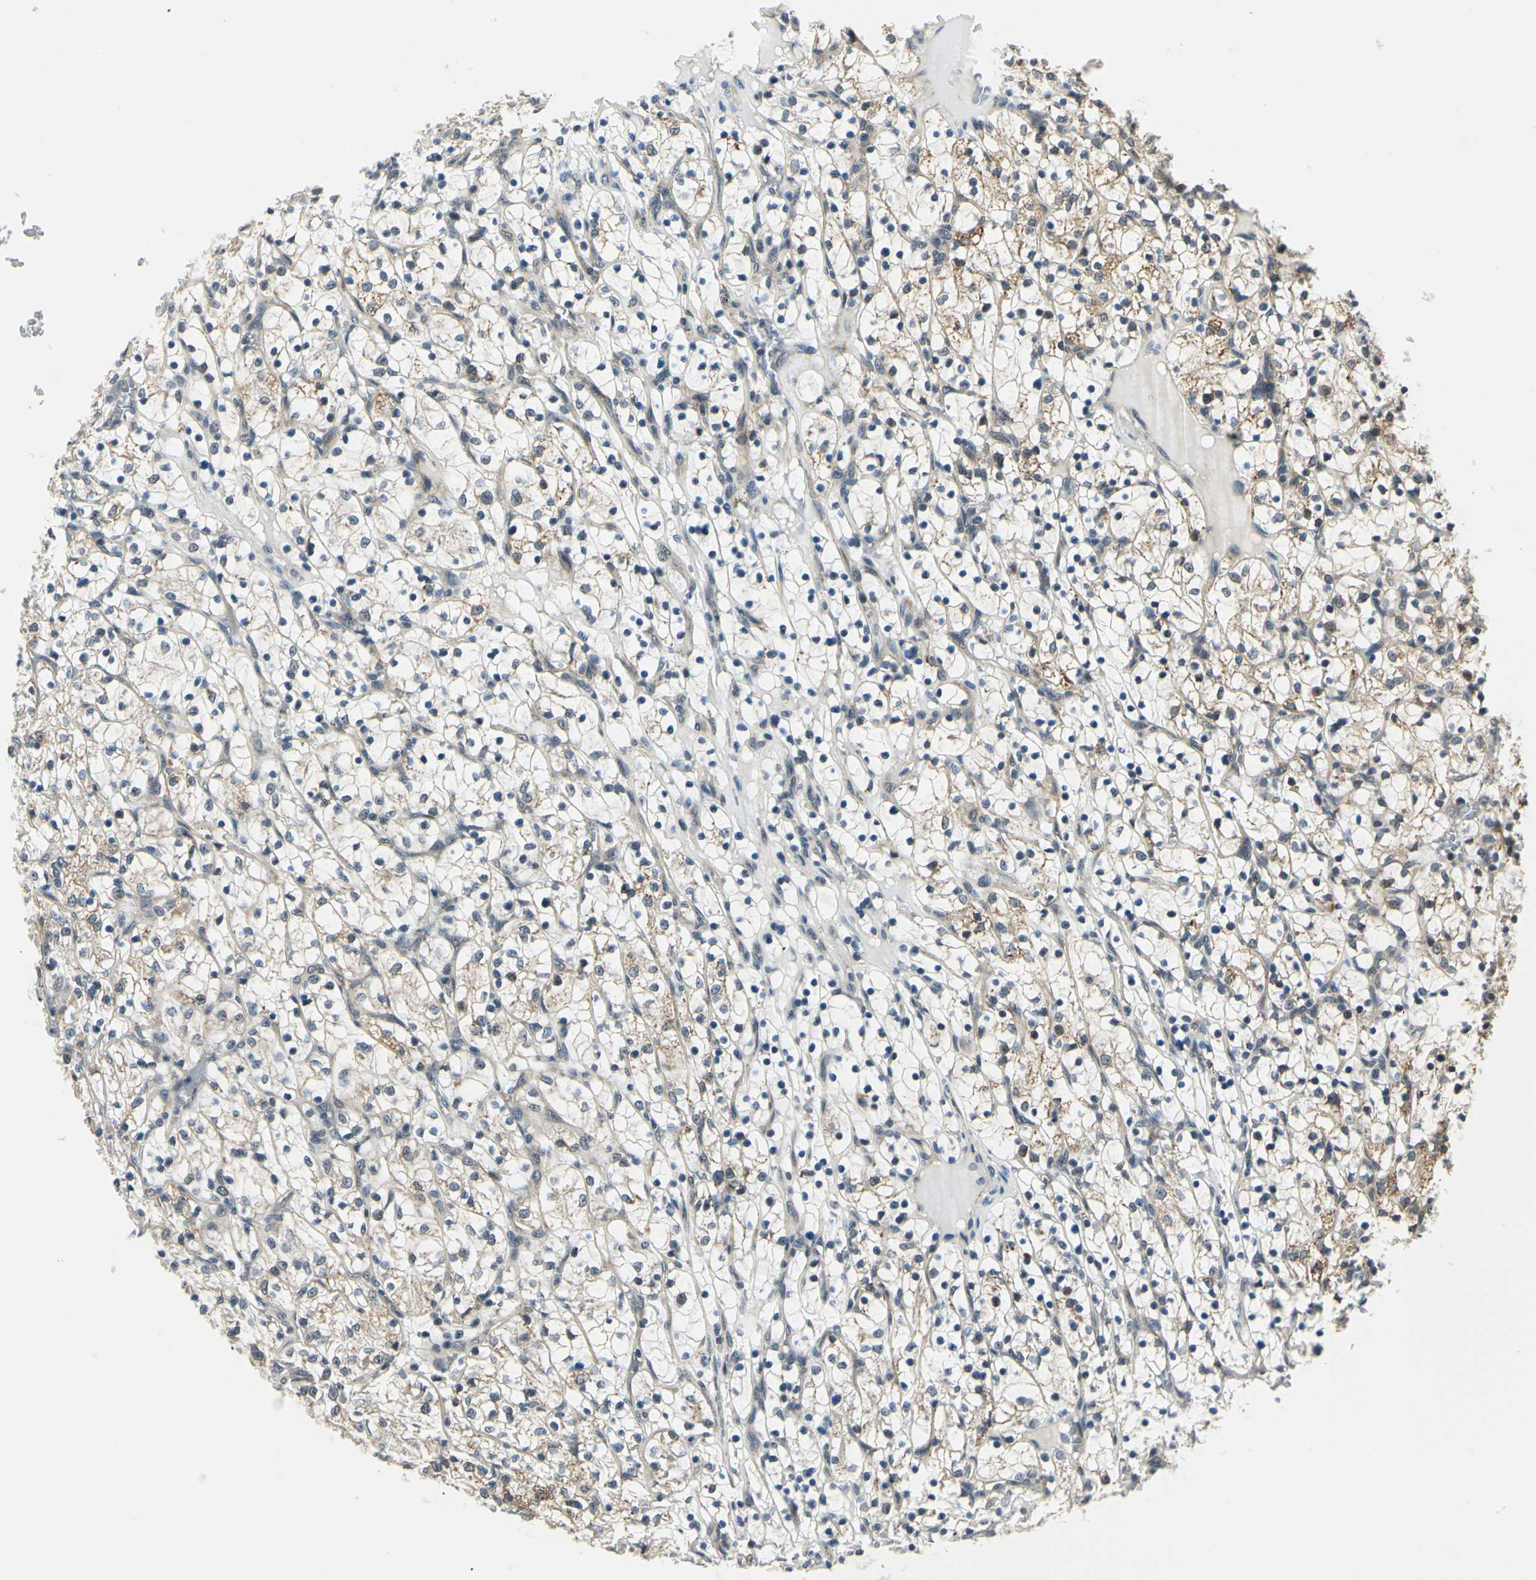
{"staining": {"intensity": "weak", "quantity": "<25%", "location": "cytoplasmic/membranous"}, "tissue": "renal cancer", "cell_type": "Tumor cells", "image_type": "cancer", "snomed": [{"axis": "morphology", "description": "Adenocarcinoma, NOS"}, {"axis": "topography", "description": "Kidney"}], "caption": "Immunohistochemistry (IHC) of renal cancer (adenocarcinoma) reveals no expression in tumor cells. (Stains: DAB immunohistochemistry (IHC) with hematoxylin counter stain, Microscopy: brightfield microscopy at high magnification).", "gene": "PDK2", "patient": {"sex": "female", "age": 69}}